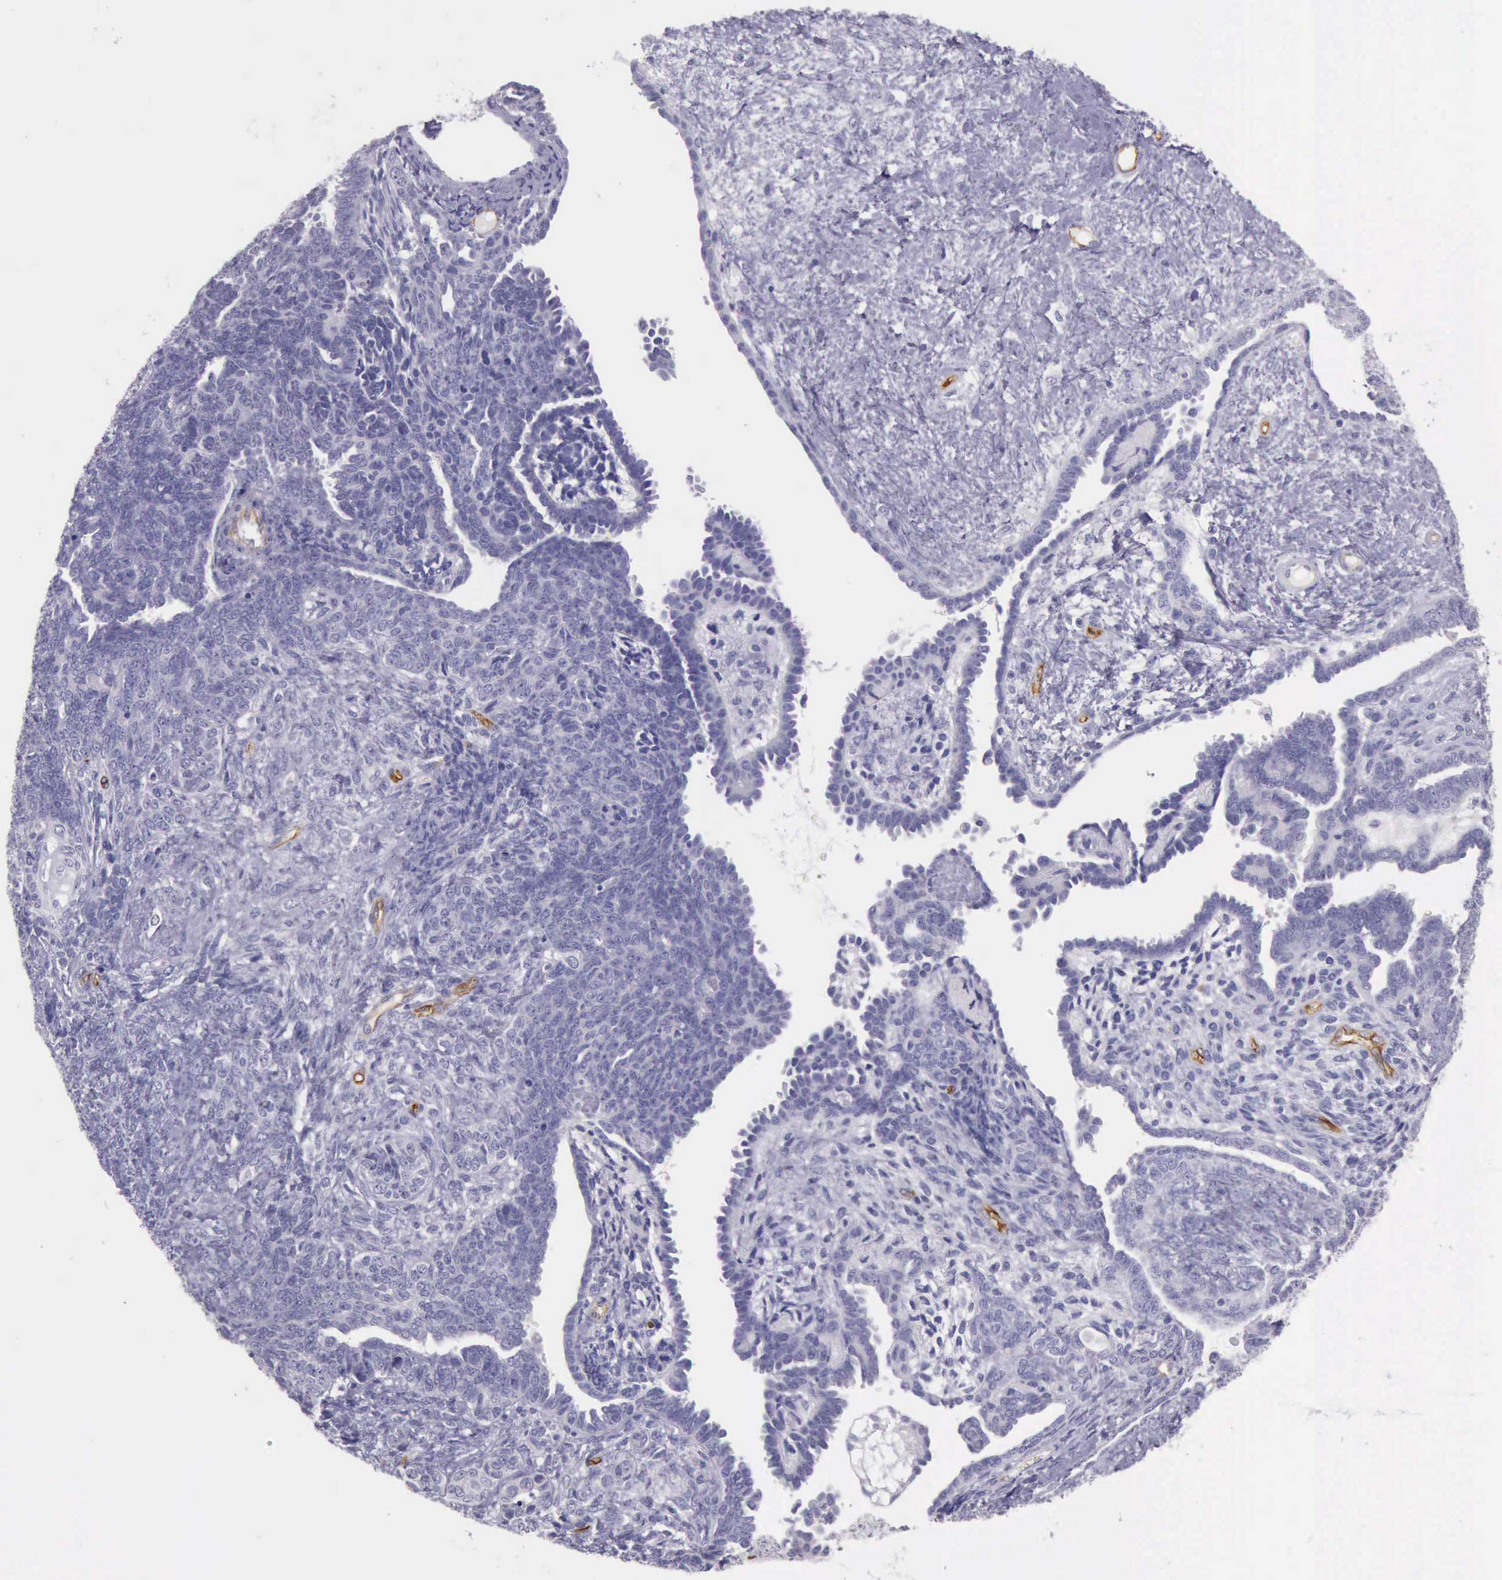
{"staining": {"intensity": "negative", "quantity": "none", "location": "none"}, "tissue": "endometrial cancer", "cell_type": "Tumor cells", "image_type": "cancer", "snomed": [{"axis": "morphology", "description": "Neoplasm, malignant, NOS"}, {"axis": "topography", "description": "Endometrium"}], "caption": "DAB immunohistochemical staining of malignant neoplasm (endometrial) shows no significant positivity in tumor cells.", "gene": "TCEANC", "patient": {"sex": "female", "age": 74}}